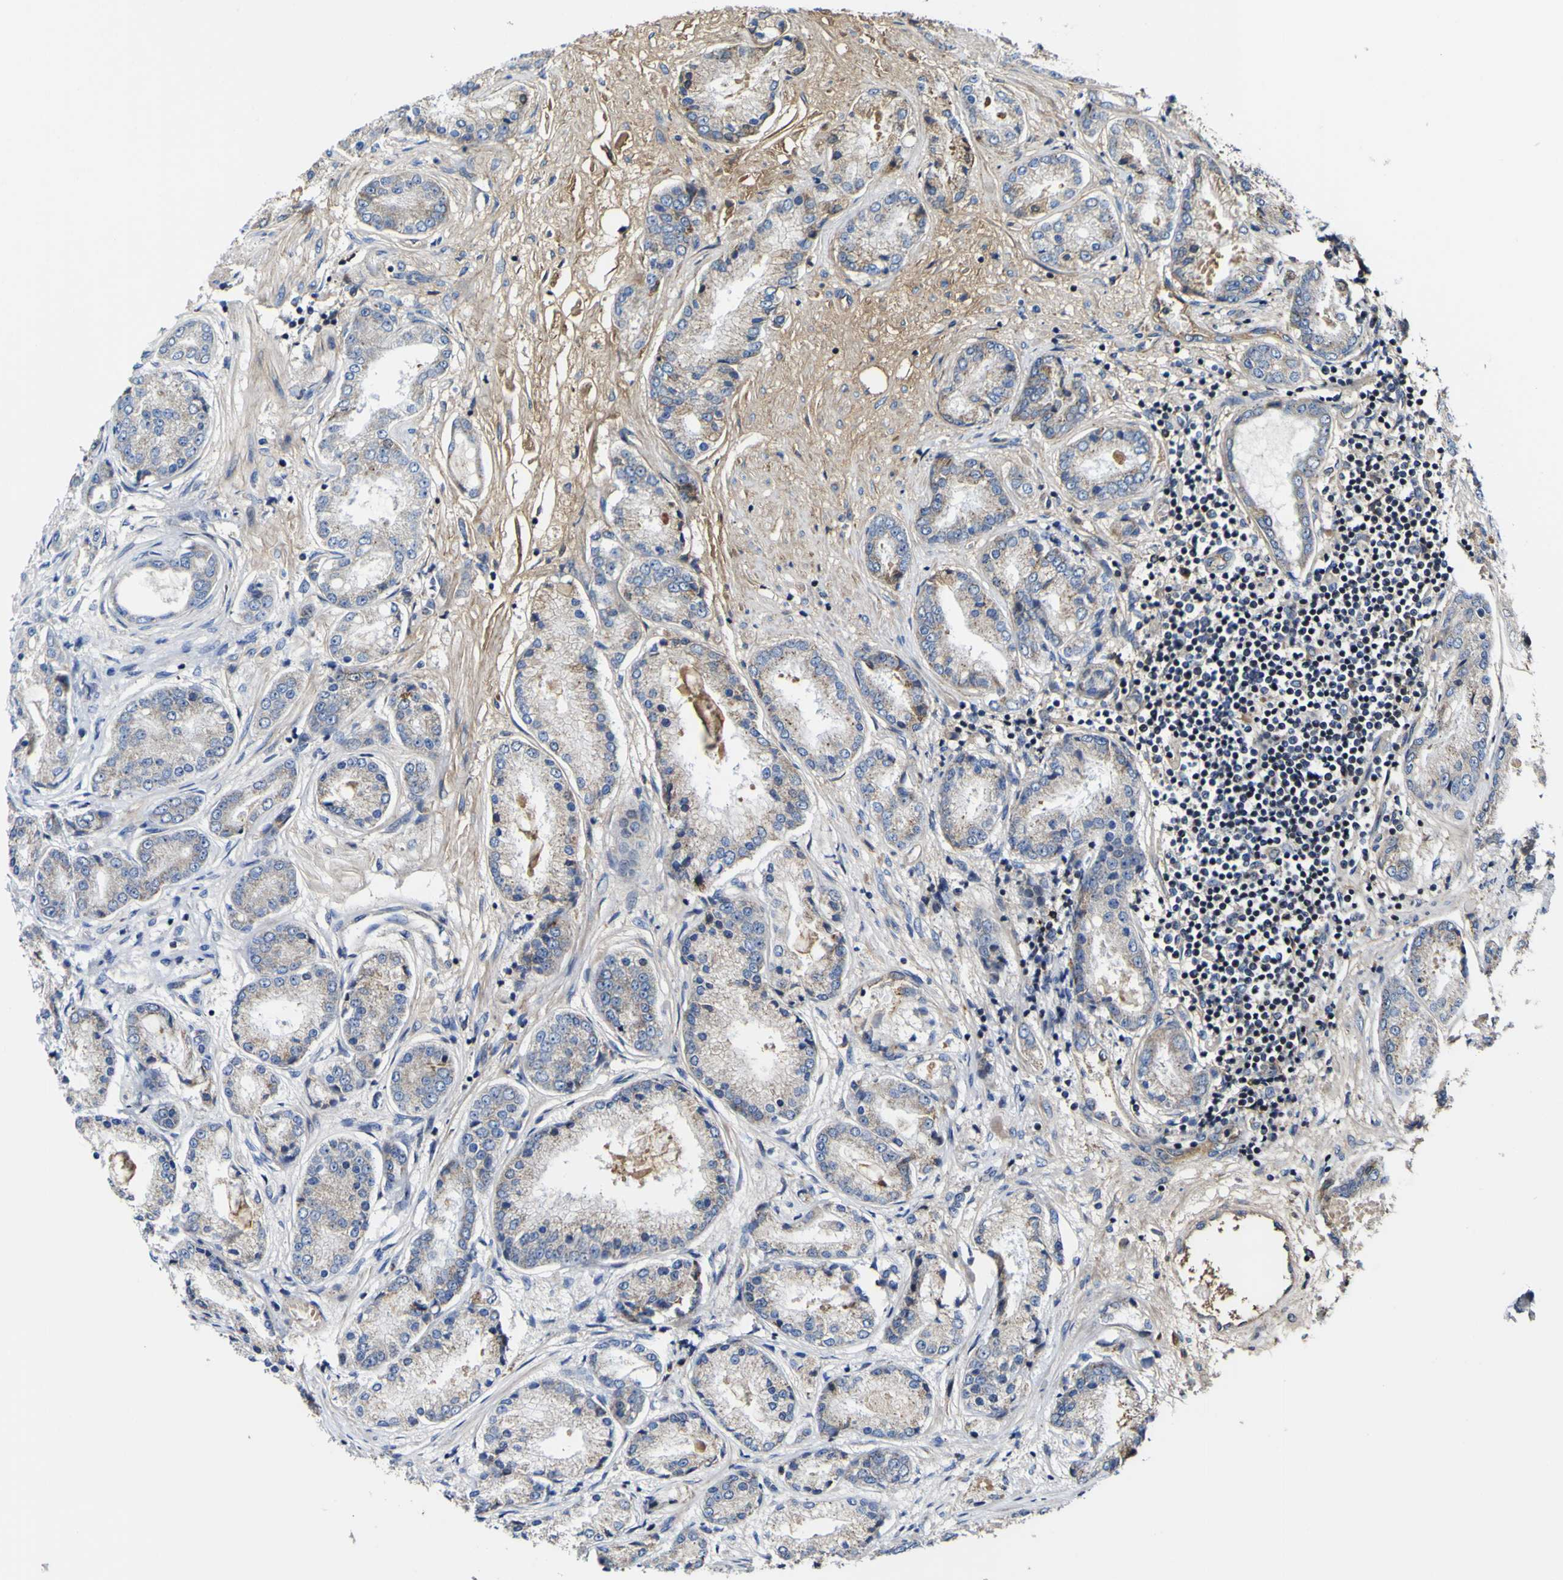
{"staining": {"intensity": "weak", "quantity": "<25%", "location": "cytoplasmic/membranous"}, "tissue": "prostate cancer", "cell_type": "Tumor cells", "image_type": "cancer", "snomed": [{"axis": "morphology", "description": "Adenocarcinoma, High grade"}, {"axis": "topography", "description": "Prostate"}], "caption": "An immunohistochemistry micrograph of prostate high-grade adenocarcinoma is shown. There is no staining in tumor cells of prostate high-grade adenocarcinoma.", "gene": "CCDC90B", "patient": {"sex": "male", "age": 59}}